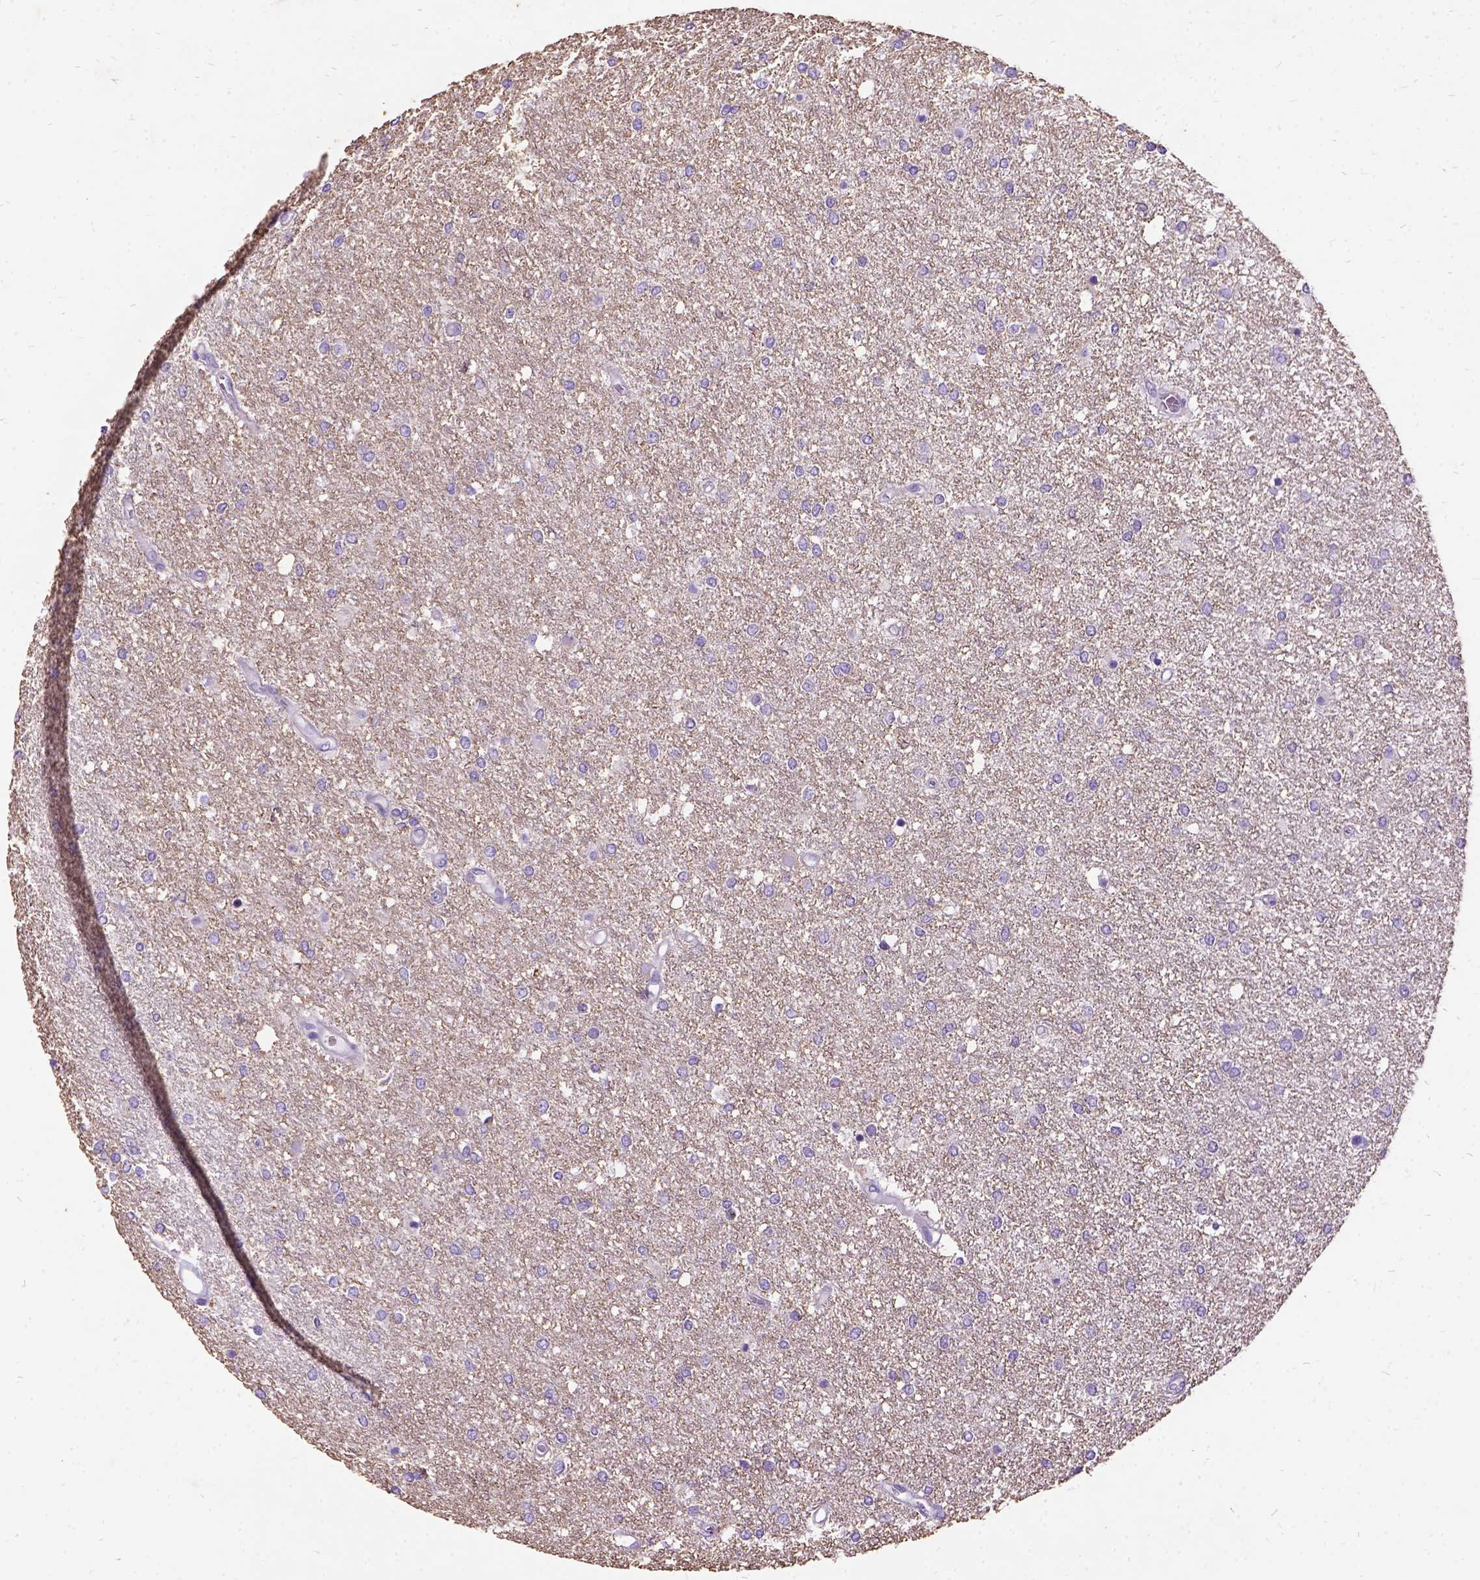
{"staining": {"intensity": "negative", "quantity": "none", "location": "none"}, "tissue": "glioma", "cell_type": "Tumor cells", "image_type": "cancer", "snomed": [{"axis": "morphology", "description": "Glioma, malignant, High grade"}, {"axis": "topography", "description": "Brain"}], "caption": "This is an IHC histopathology image of human malignant glioma (high-grade). There is no staining in tumor cells.", "gene": "CFAP54", "patient": {"sex": "female", "age": 61}}